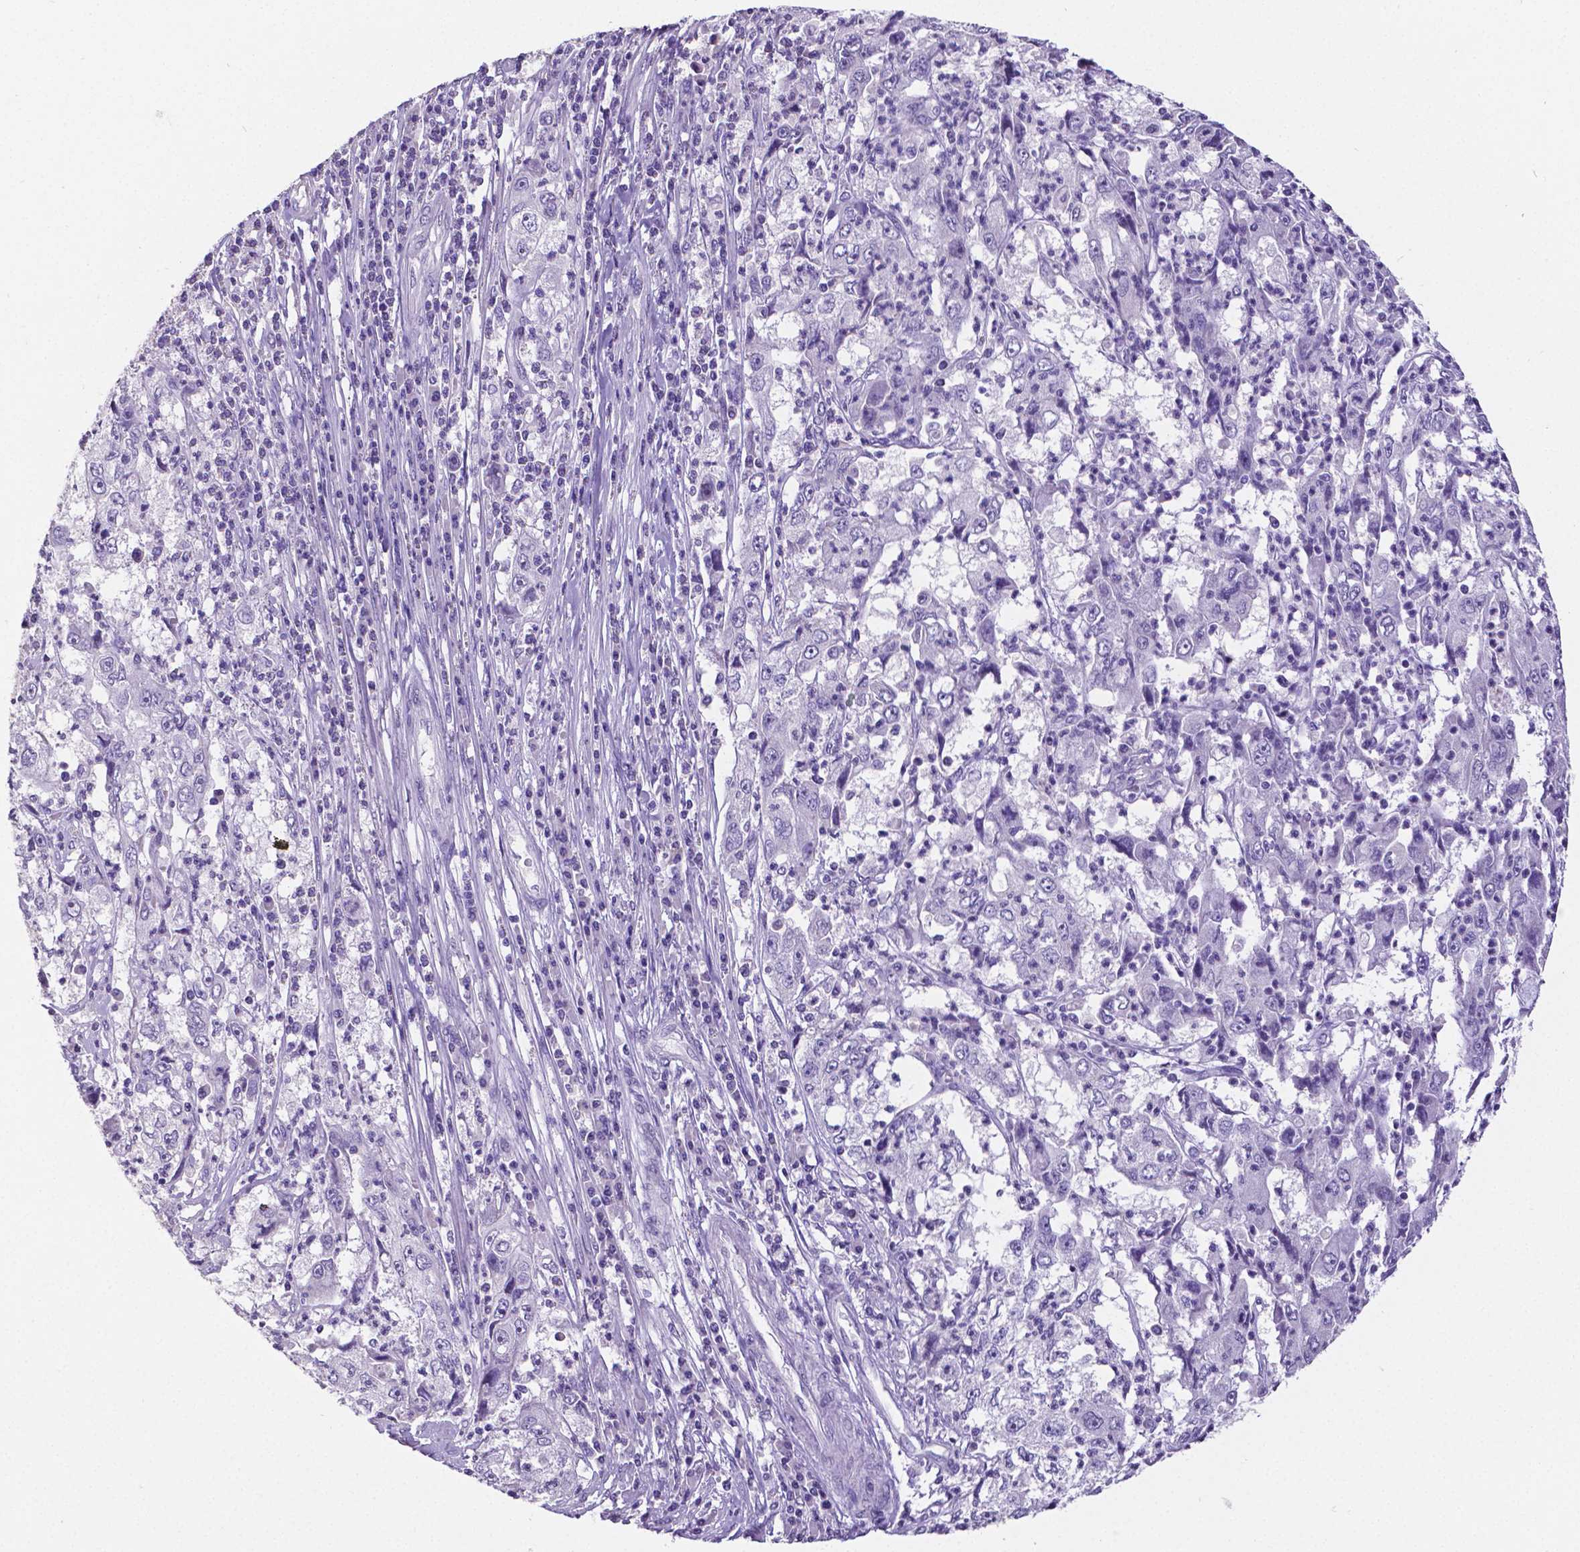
{"staining": {"intensity": "negative", "quantity": "none", "location": "none"}, "tissue": "cervical cancer", "cell_type": "Tumor cells", "image_type": "cancer", "snomed": [{"axis": "morphology", "description": "Squamous cell carcinoma, NOS"}, {"axis": "topography", "description": "Cervix"}], "caption": "The micrograph reveals no significant positivity in tumor cells of cervical cancer.", "gene": "SATB2", "patient": {"sex": "female", "age": 36}}